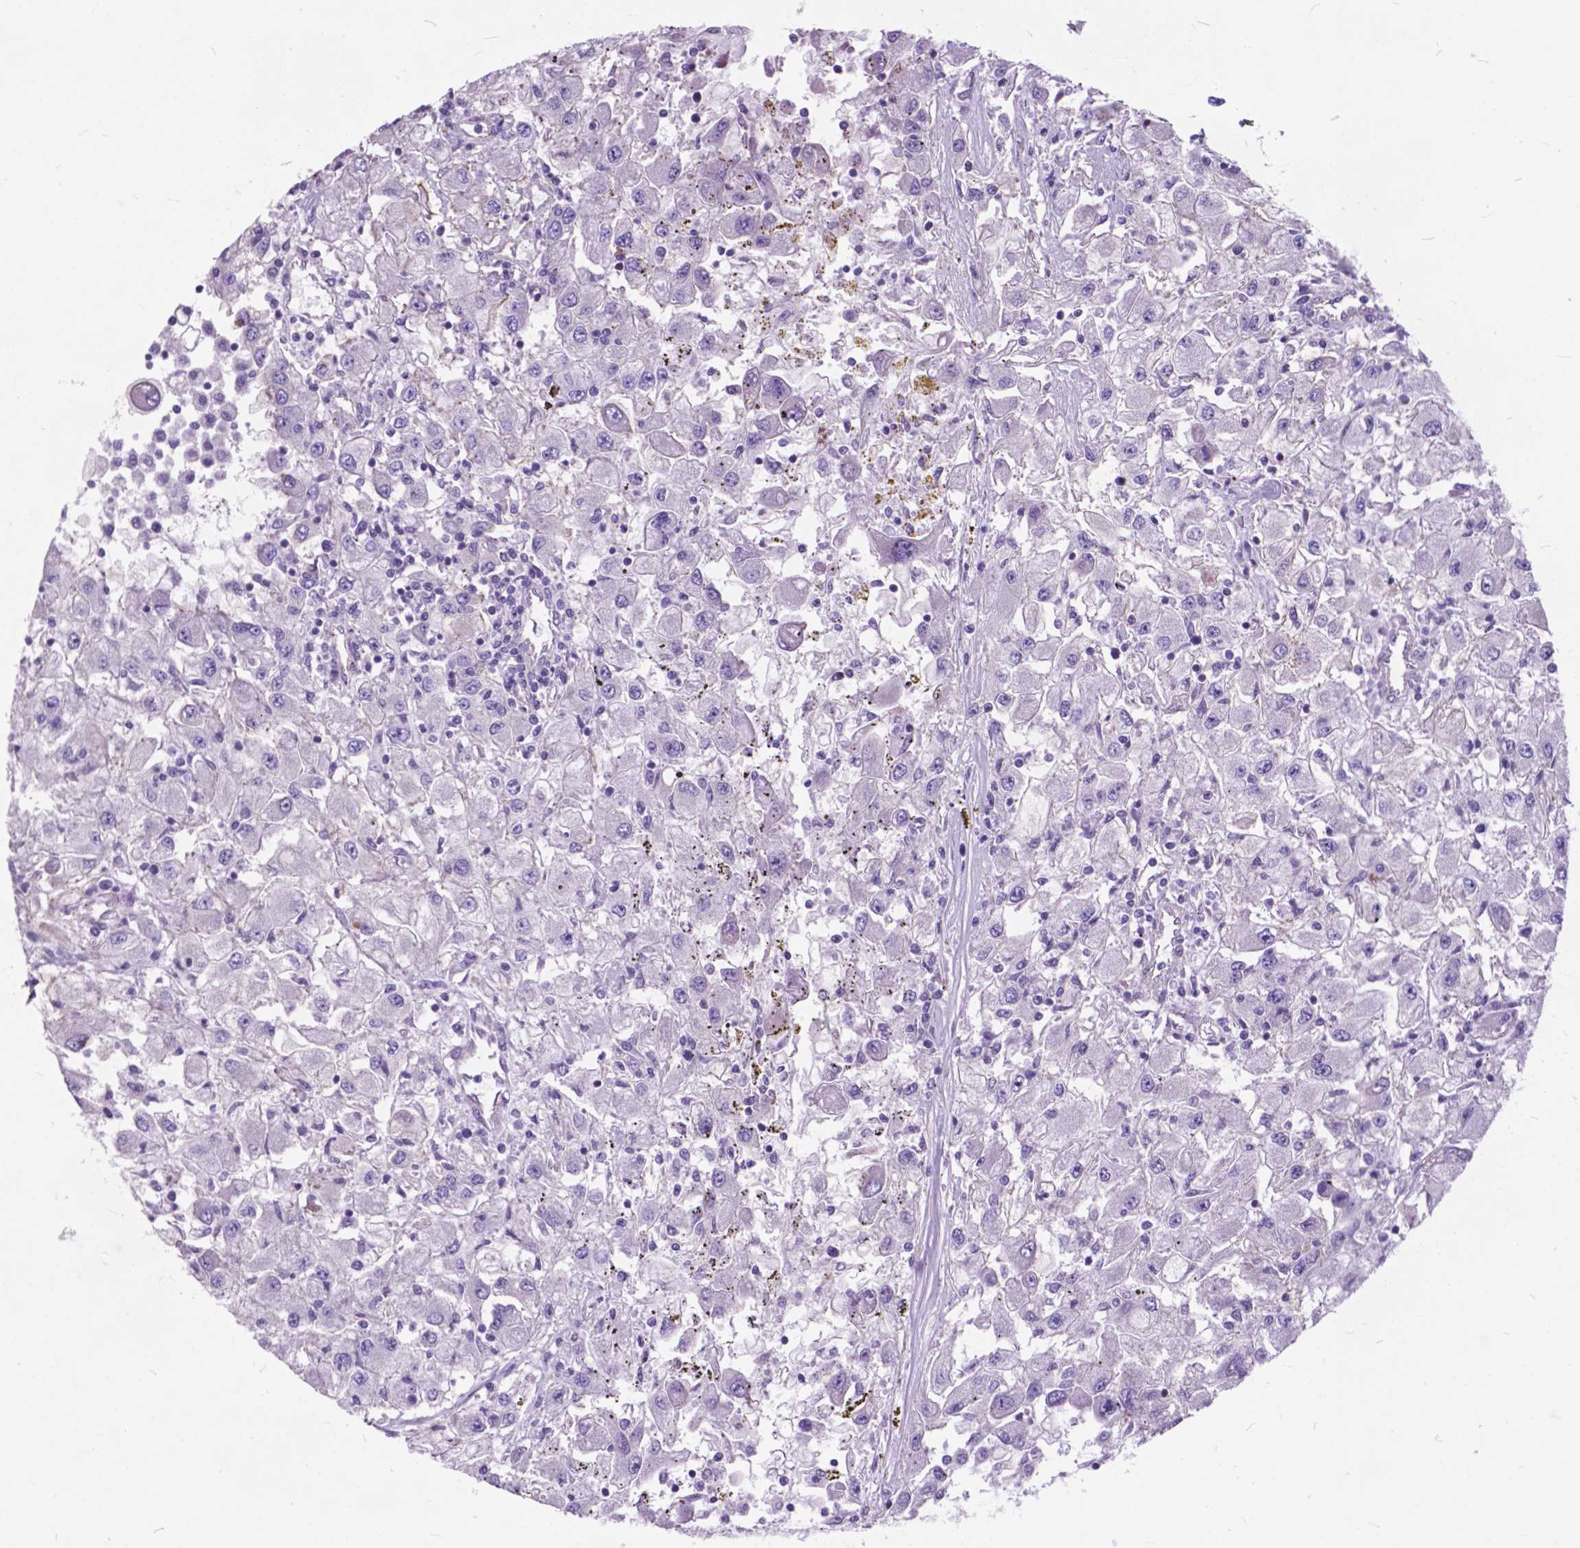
{"staining": {"intensity": "negative", "quantity": "none", "location": "none"}, "tissue": "renal cancer", "cell_type": "Tumor cells", "image_type": "cancer", "snomed": [{"axis": "morphology", "description": "Adenocarcinoma, NOS"}, {"axis": "topography", "description": "Kidney"}], "caption": "Tumor cells are negative for protein expression in human renal cancer. (IHC, brightfield microscopy, high magnification).", "gene": "FLT4", "patient": {"sex": "female", "age": 67}}